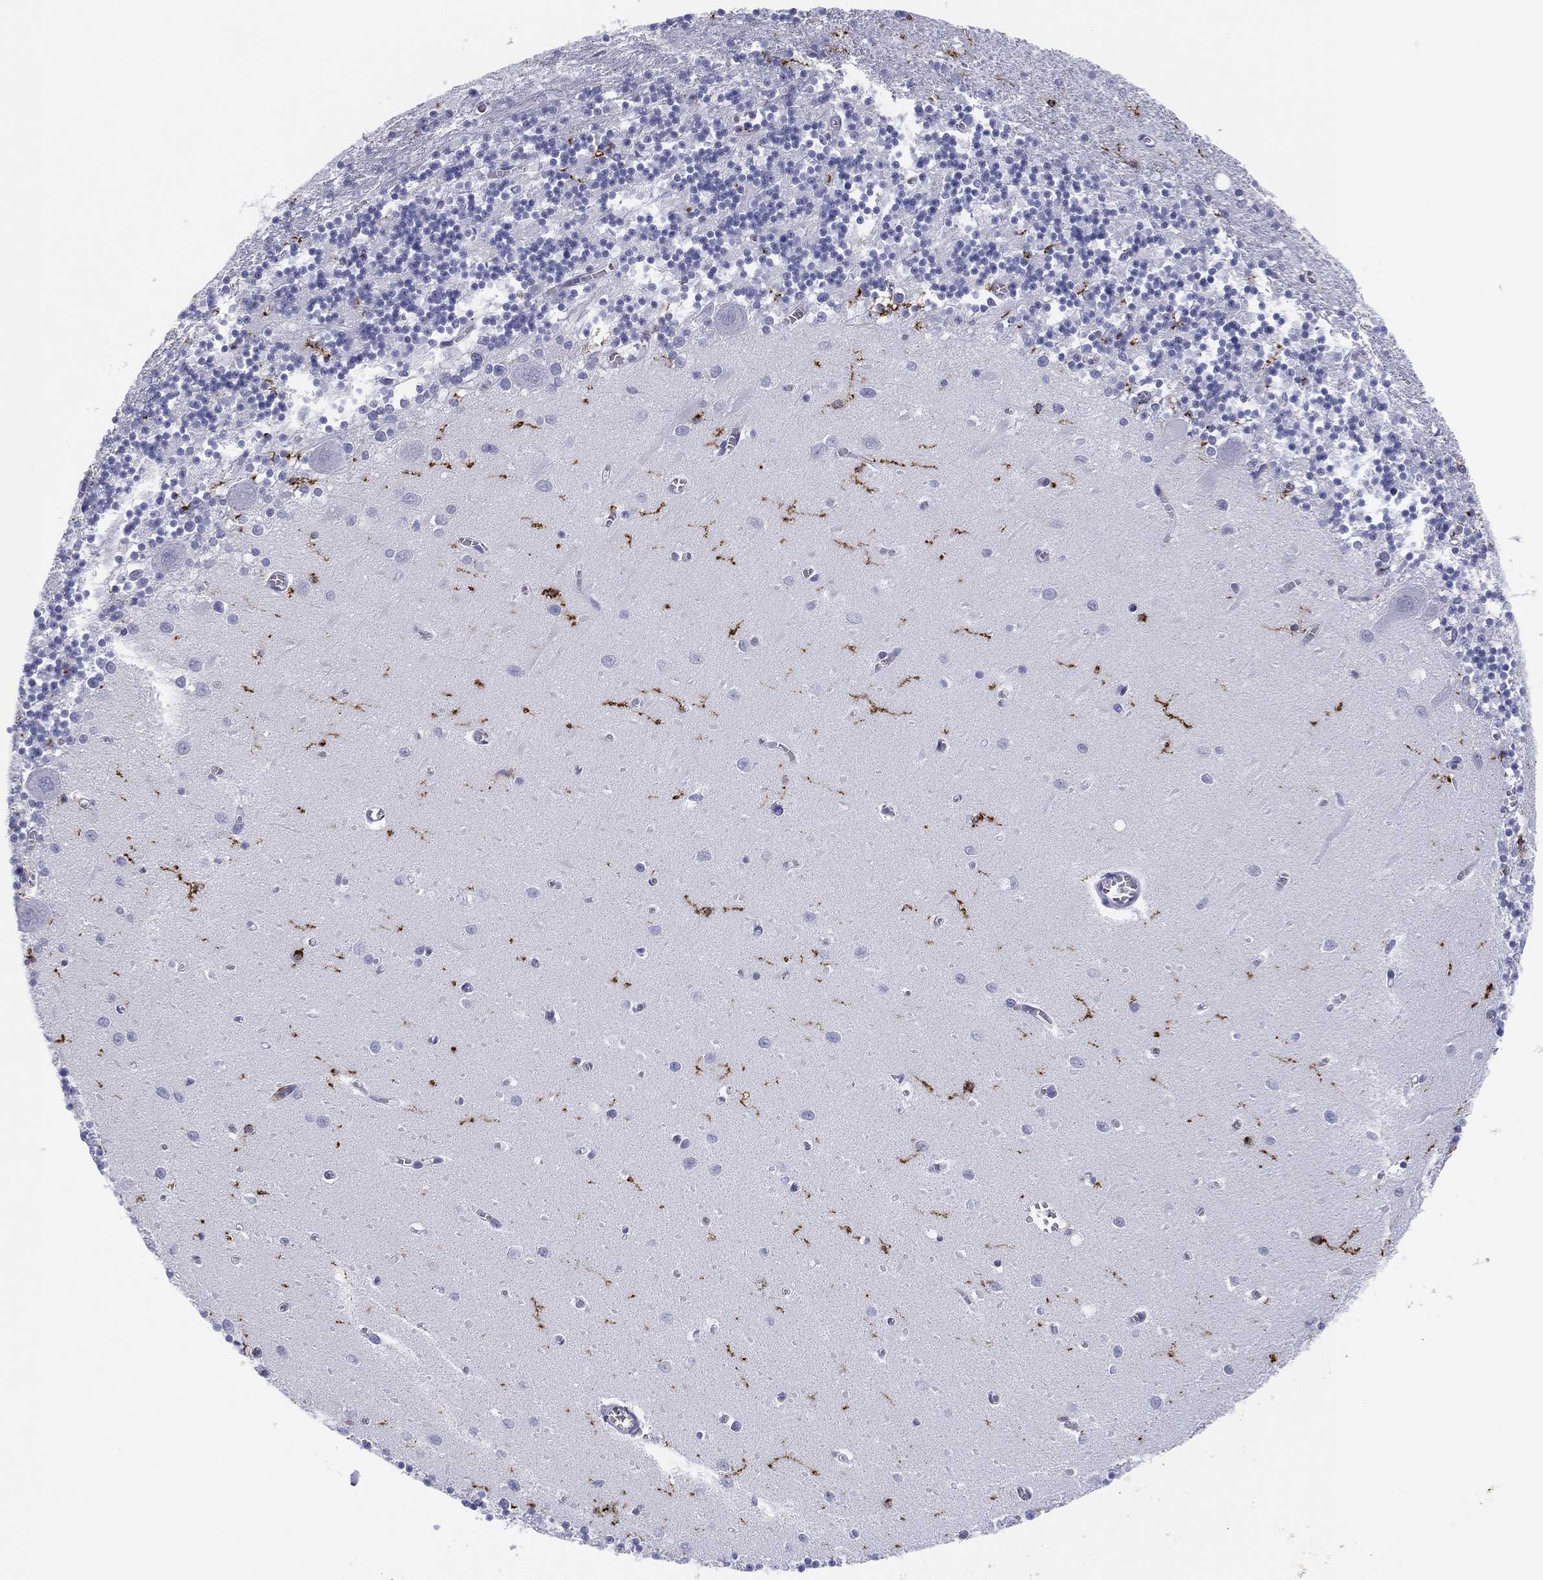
{"staining": {"intensity": "negative", "quantity": "none", "location": "none"}, "tissue": "cerebellum", "cell_type": "Cells in granular layer", "image_type": "normal", "snomed": [{"axis": "morphology", "description": "Normal tissue, NOS"}, {"axis": "topography", "description": "Cerebellum"}], "caption": "Immunohistochemical staining of unremarkable human cerebellum displays no significant expression in cells in granular layer.", "gene": "SELPLG", "patient": {"sex": "female", "age": 64}}